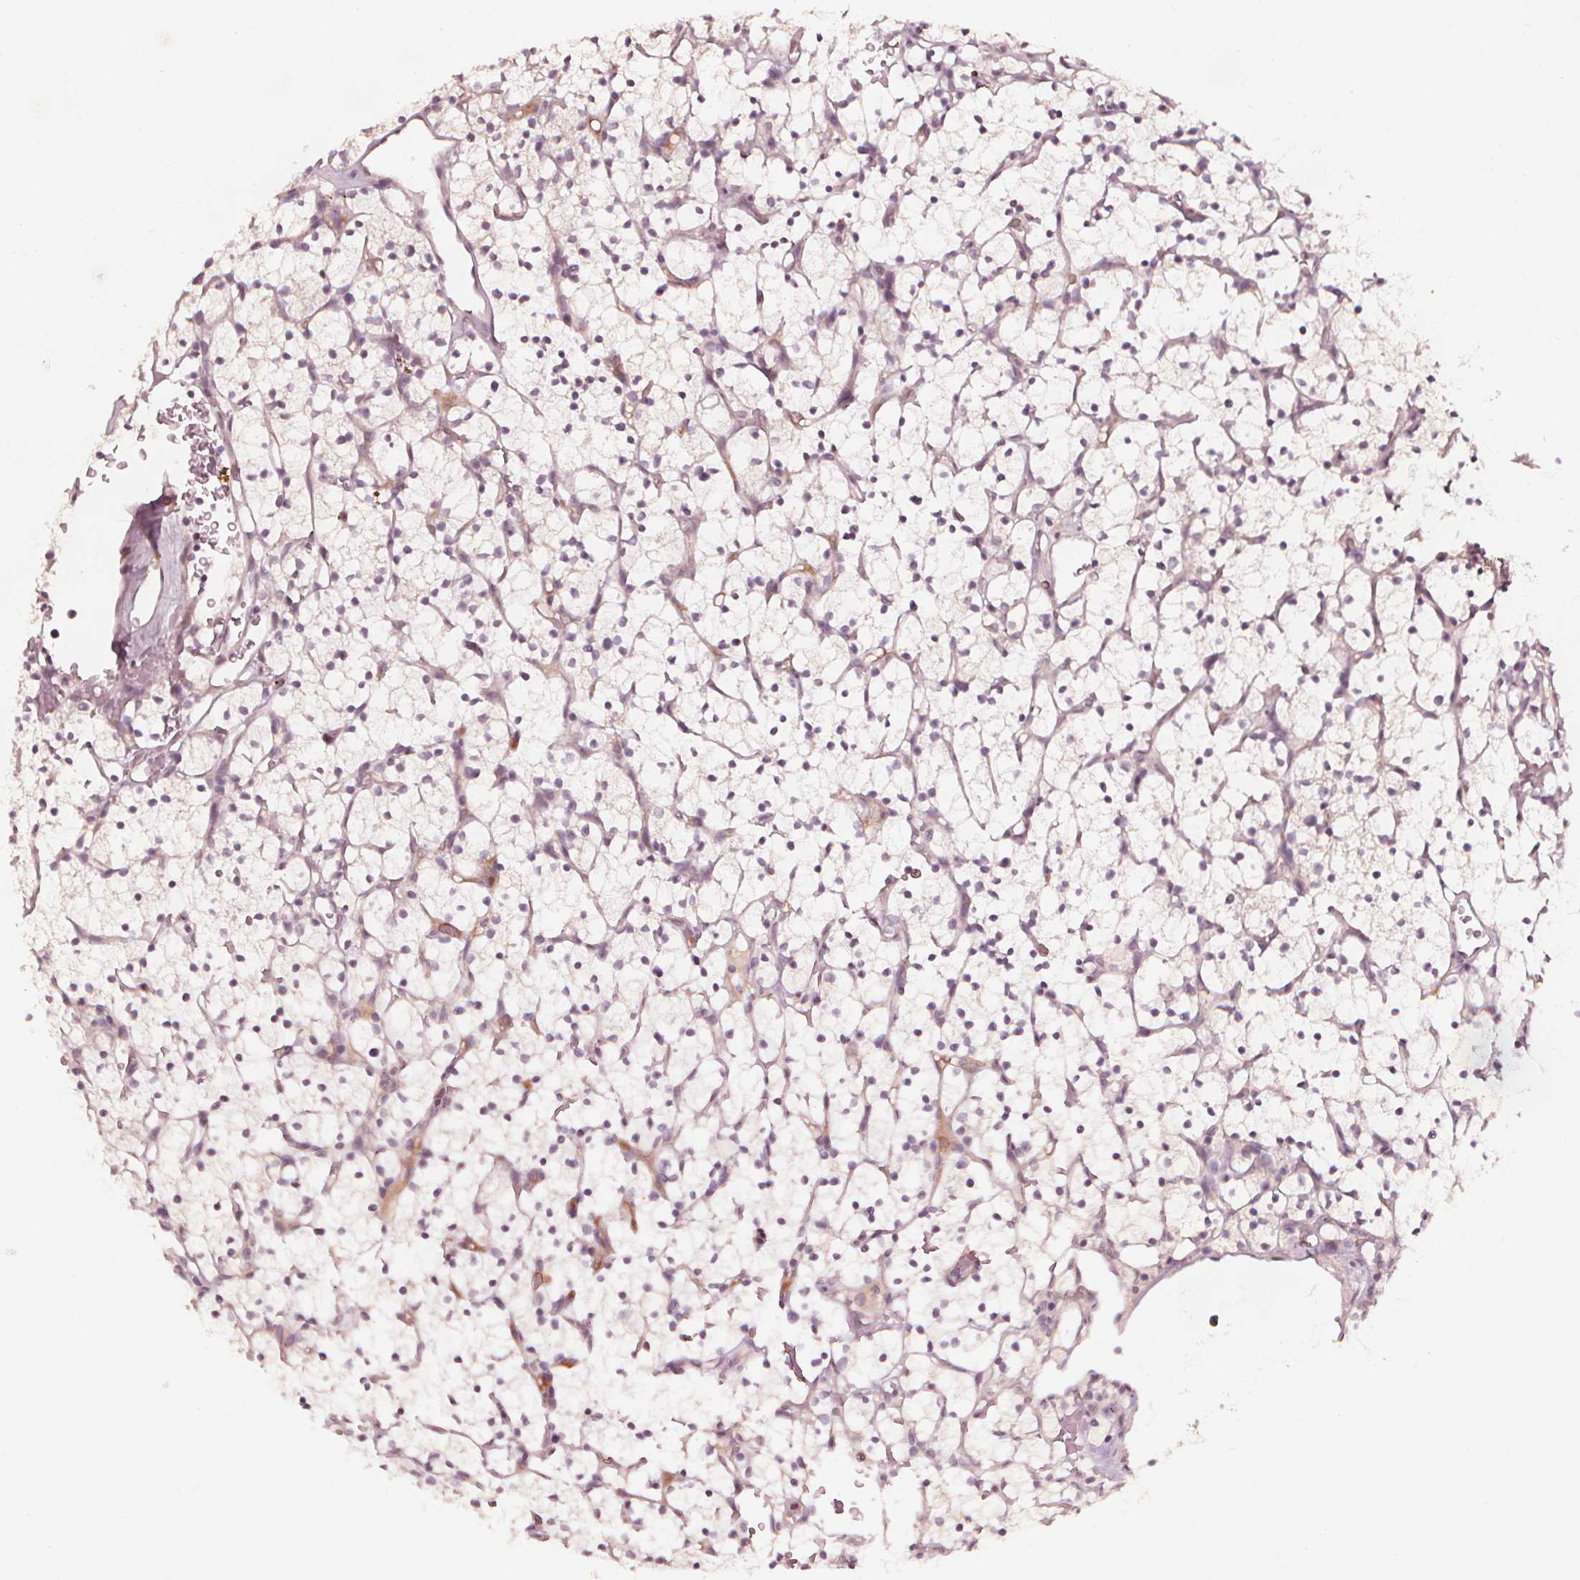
{"staining": {"intensity": "negative", "quantity": "none", "location": "none"}, "tissue": "renal cancer", "cell_type": "Tumor cells", "image_type": "cancer", "snomed": [{"axis": "morphology", "description": "Adenocarcinoma, NOS"}, {"axis": "topography", "description": "Kidney"}], "caption": "Protein analysis of renal adenocarcinoma demonstrates no significant staining in tumor cells.", "gene": "NPC1L1", "patient": {"sex": "female", "age": 64}}